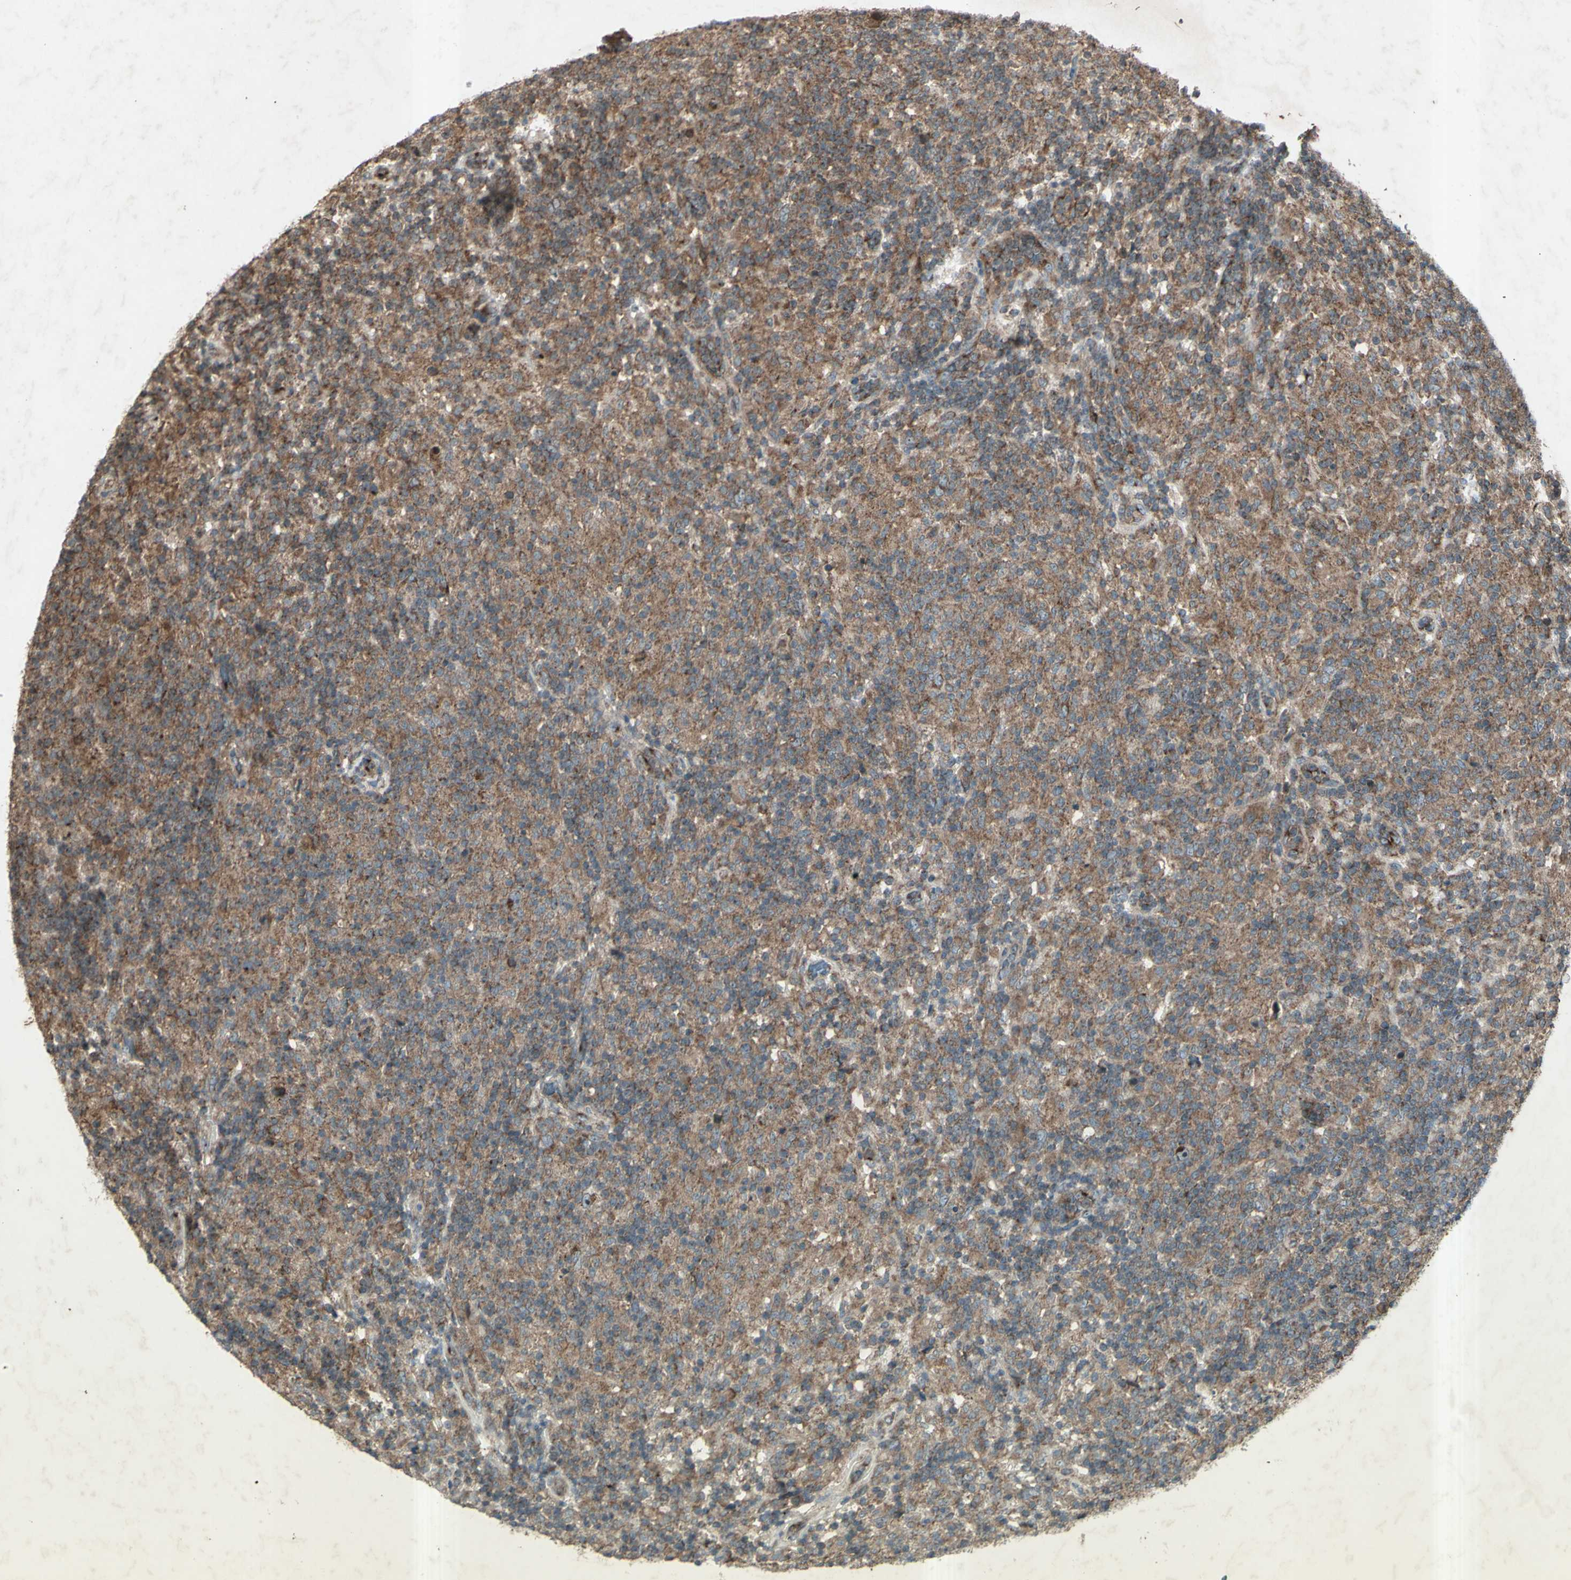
{"staining": {"intensity": "moderate", "quantity": ">75%", "location": "cytoplasmic/membranous"}, "tissue": "lymphoma", "cell_type": "Tumor cells", "image_type": "cancer", "snomed": [{"axis": "morphology", "description": "Hodgkin's disease, NOS"}, {"axis": "topography", "description": "Lymph node"}], "caption": "Moderate cytoplasmic/membranous protein expression is identified in about >75% of tumor cells in Hodgkin's disease. The protein of interest is stained brown, and the nuclei are stained in blue (DAB (3,3'-diaminobenzidine) IHC with brightfield microscopy, high magnification).", "gene": "AP1G1", "patient": {"sex": "male", "age": 70}}